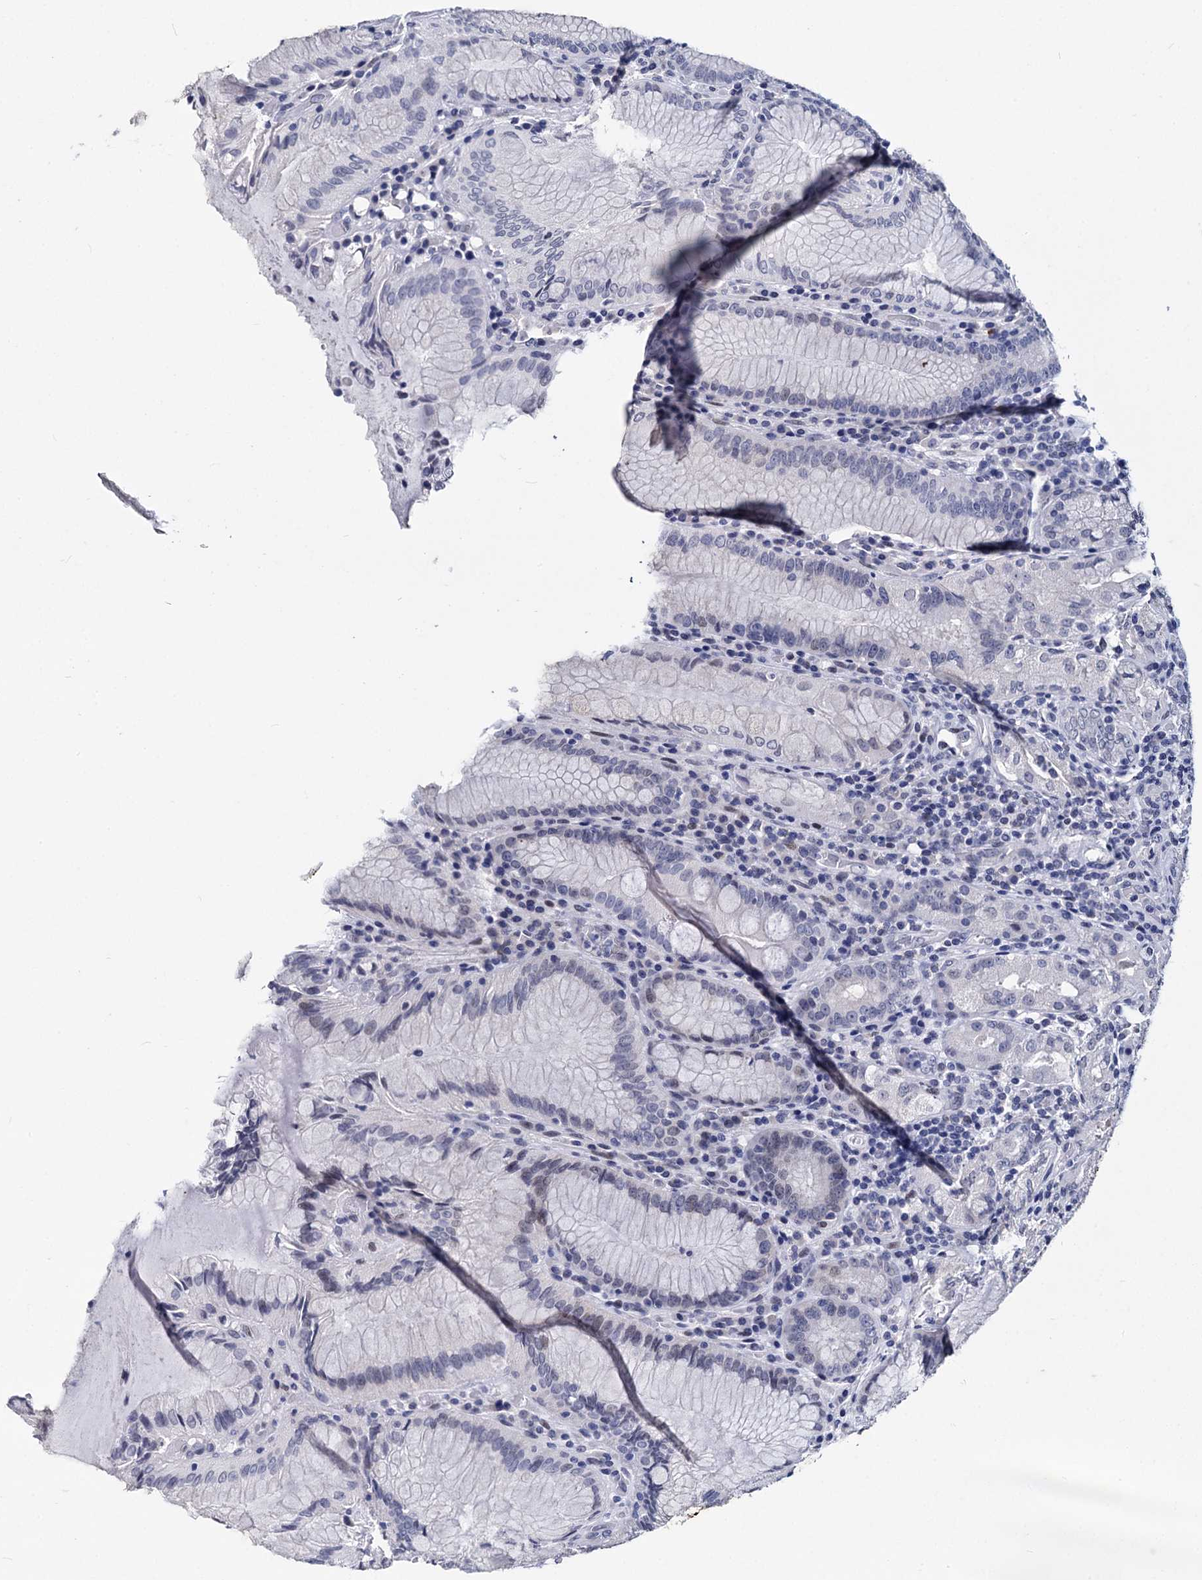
{"staining": {"intensity": "negative", "quantity": "none", "location": "none"}, "tissue": "stomach", "cell_type": "Glandular cells", "image_type": "normal", "snomed": [{"axis": "morphology", "description": "Normal tissue, NOS"}, {"axis": "topography", "description": "Stomach, upper"}, {"axis": "topography", "description": "Stomach, lower"}], "caption": "This is a micrograph of immunohistochemistry (IHC) staining of unremarkable stomach, which shows no positivity in glandular cells.", "gene": "MAGEA4", "patient": {"sex": "female", "age": 76}}